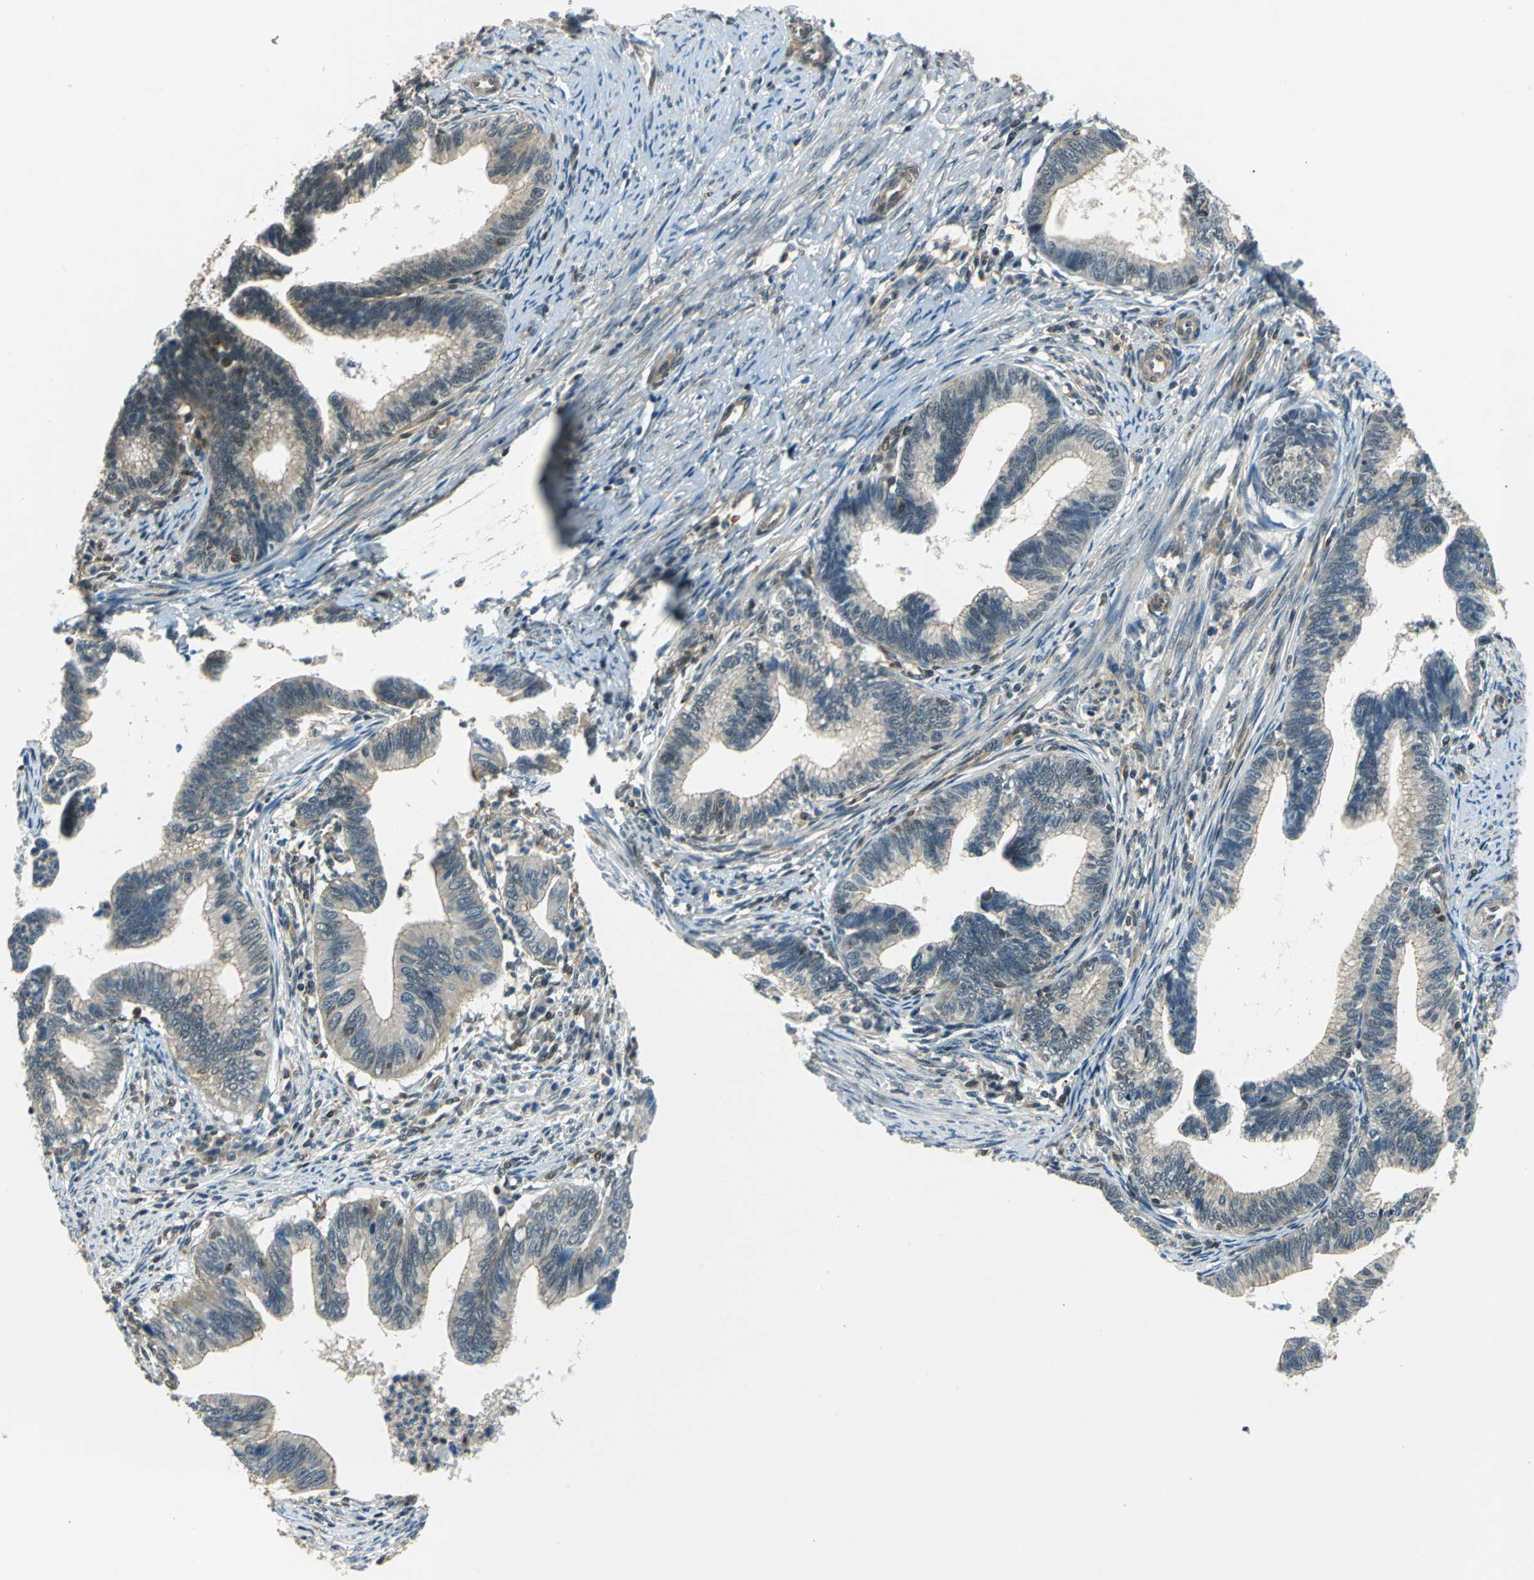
{"staining": {"intensity": "weak", "quantity": "25%-75%", "location": "cytoplasmic/membranous,nuclear"}, "tissue": "cervical cancer", "cell_type": "Tumor cells", "image_type": "cancer", "snomed": [{"axis": "morphology", "description": "Adenocarcinoma, NOS"}, {"axis": "topography", "description": "Cervix"}], "caption": "Weak cytoplasmic/membranous and nuclear protein expression is appreciated in about 25%-75% of tumor cells in cervical cancer (adenocarcinoma).", "gene": "ARPC3", "patient": {"sex": "female", "age": 36}}